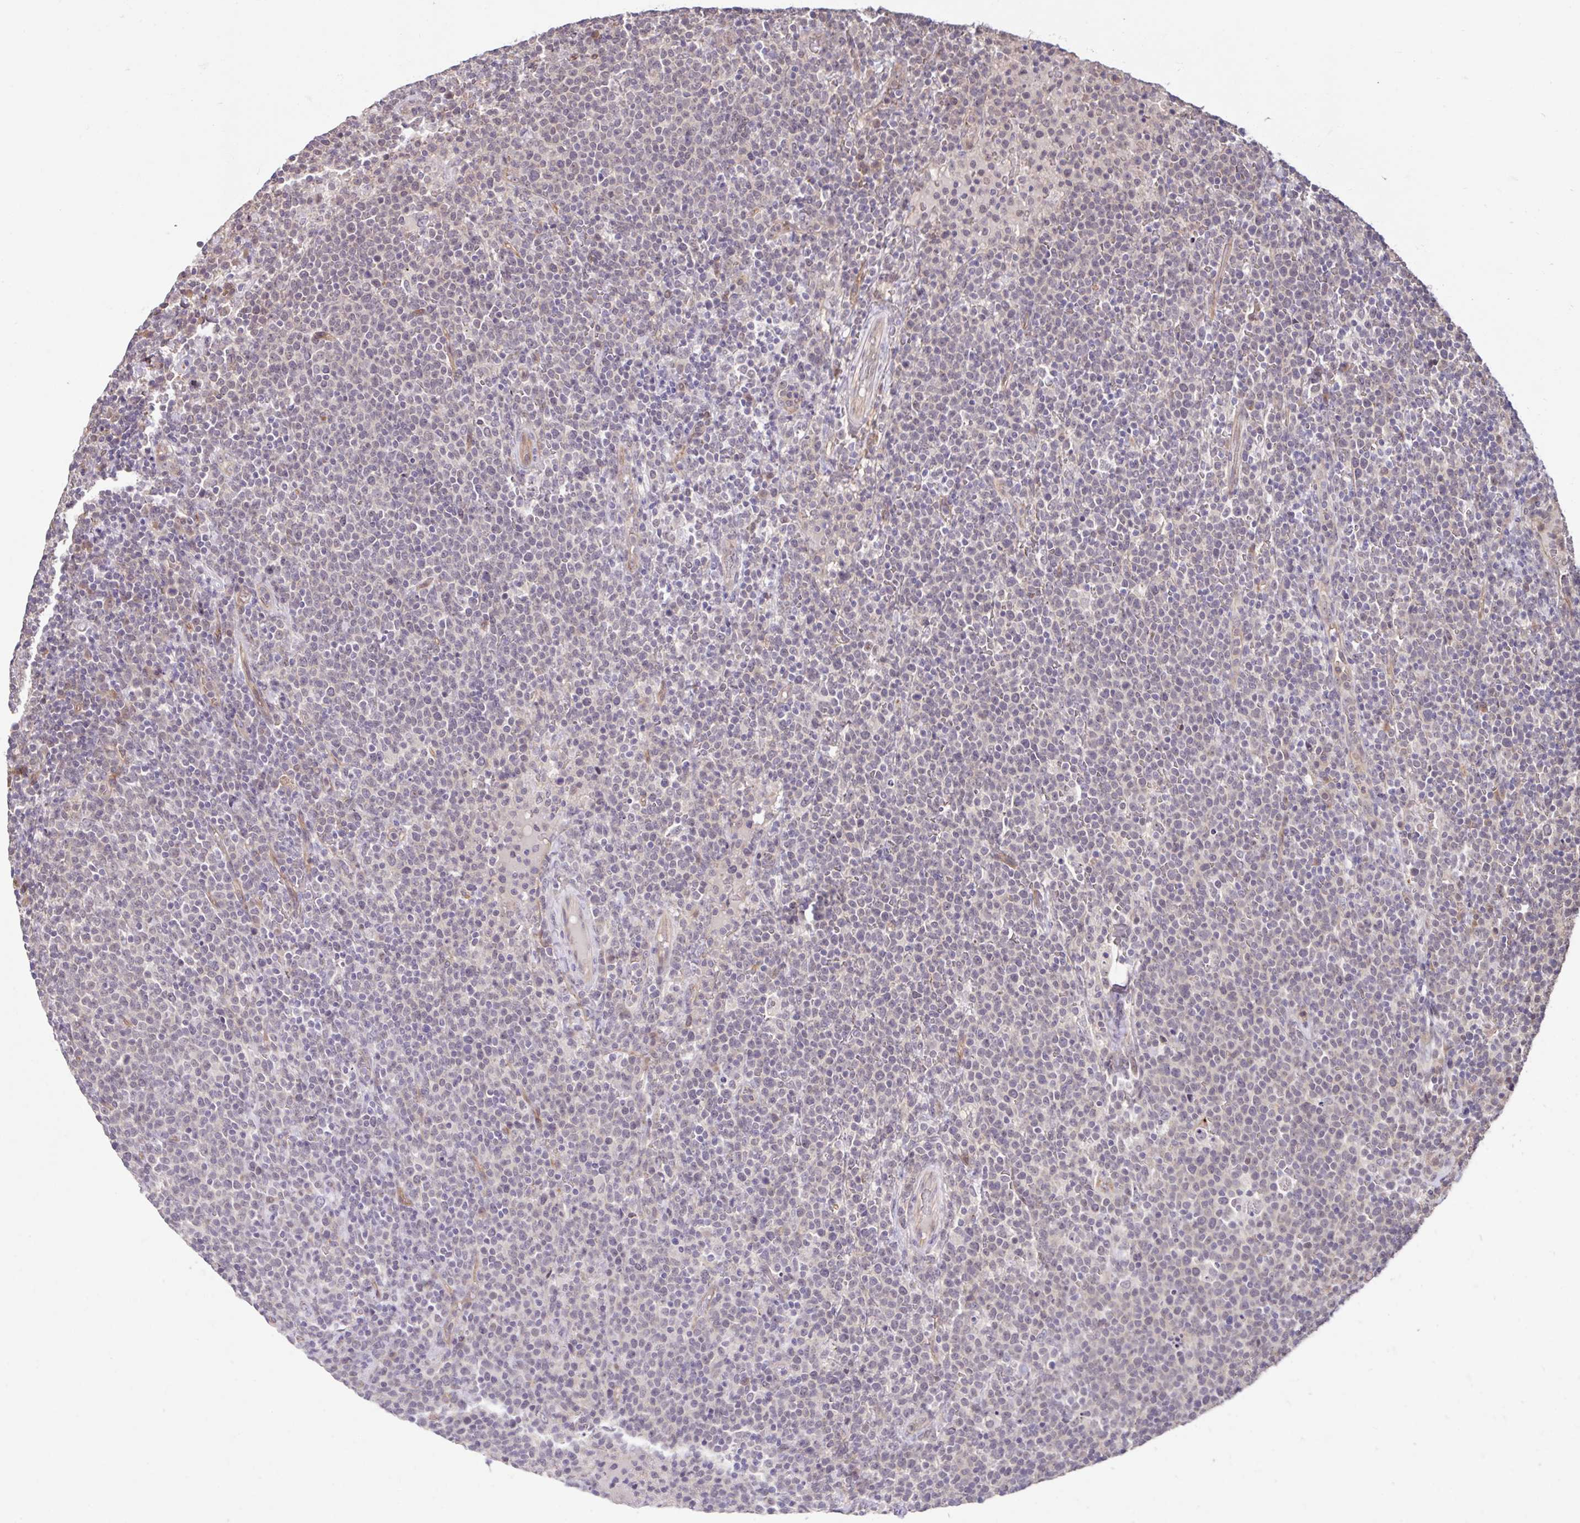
{"staining": {"intensity": "negative", "quantity": "none", "location": "none"}, "tissue": "lymphoma", "cell_type": "Tumor cells", "image_type": "cancer", "snomed": [{"axis": "morphology", "description": "Malignant lymphoma, non-Hodgkin's type, High grade"}, {"axis": "topography", "description": "Lymph node"}], "caption": "DAB immunohistochemical staining of human lymphoma shows no significant positivity in tumor cells.", "gene": "STYXL1", "patient": {"sex": "male", "age": 61}}